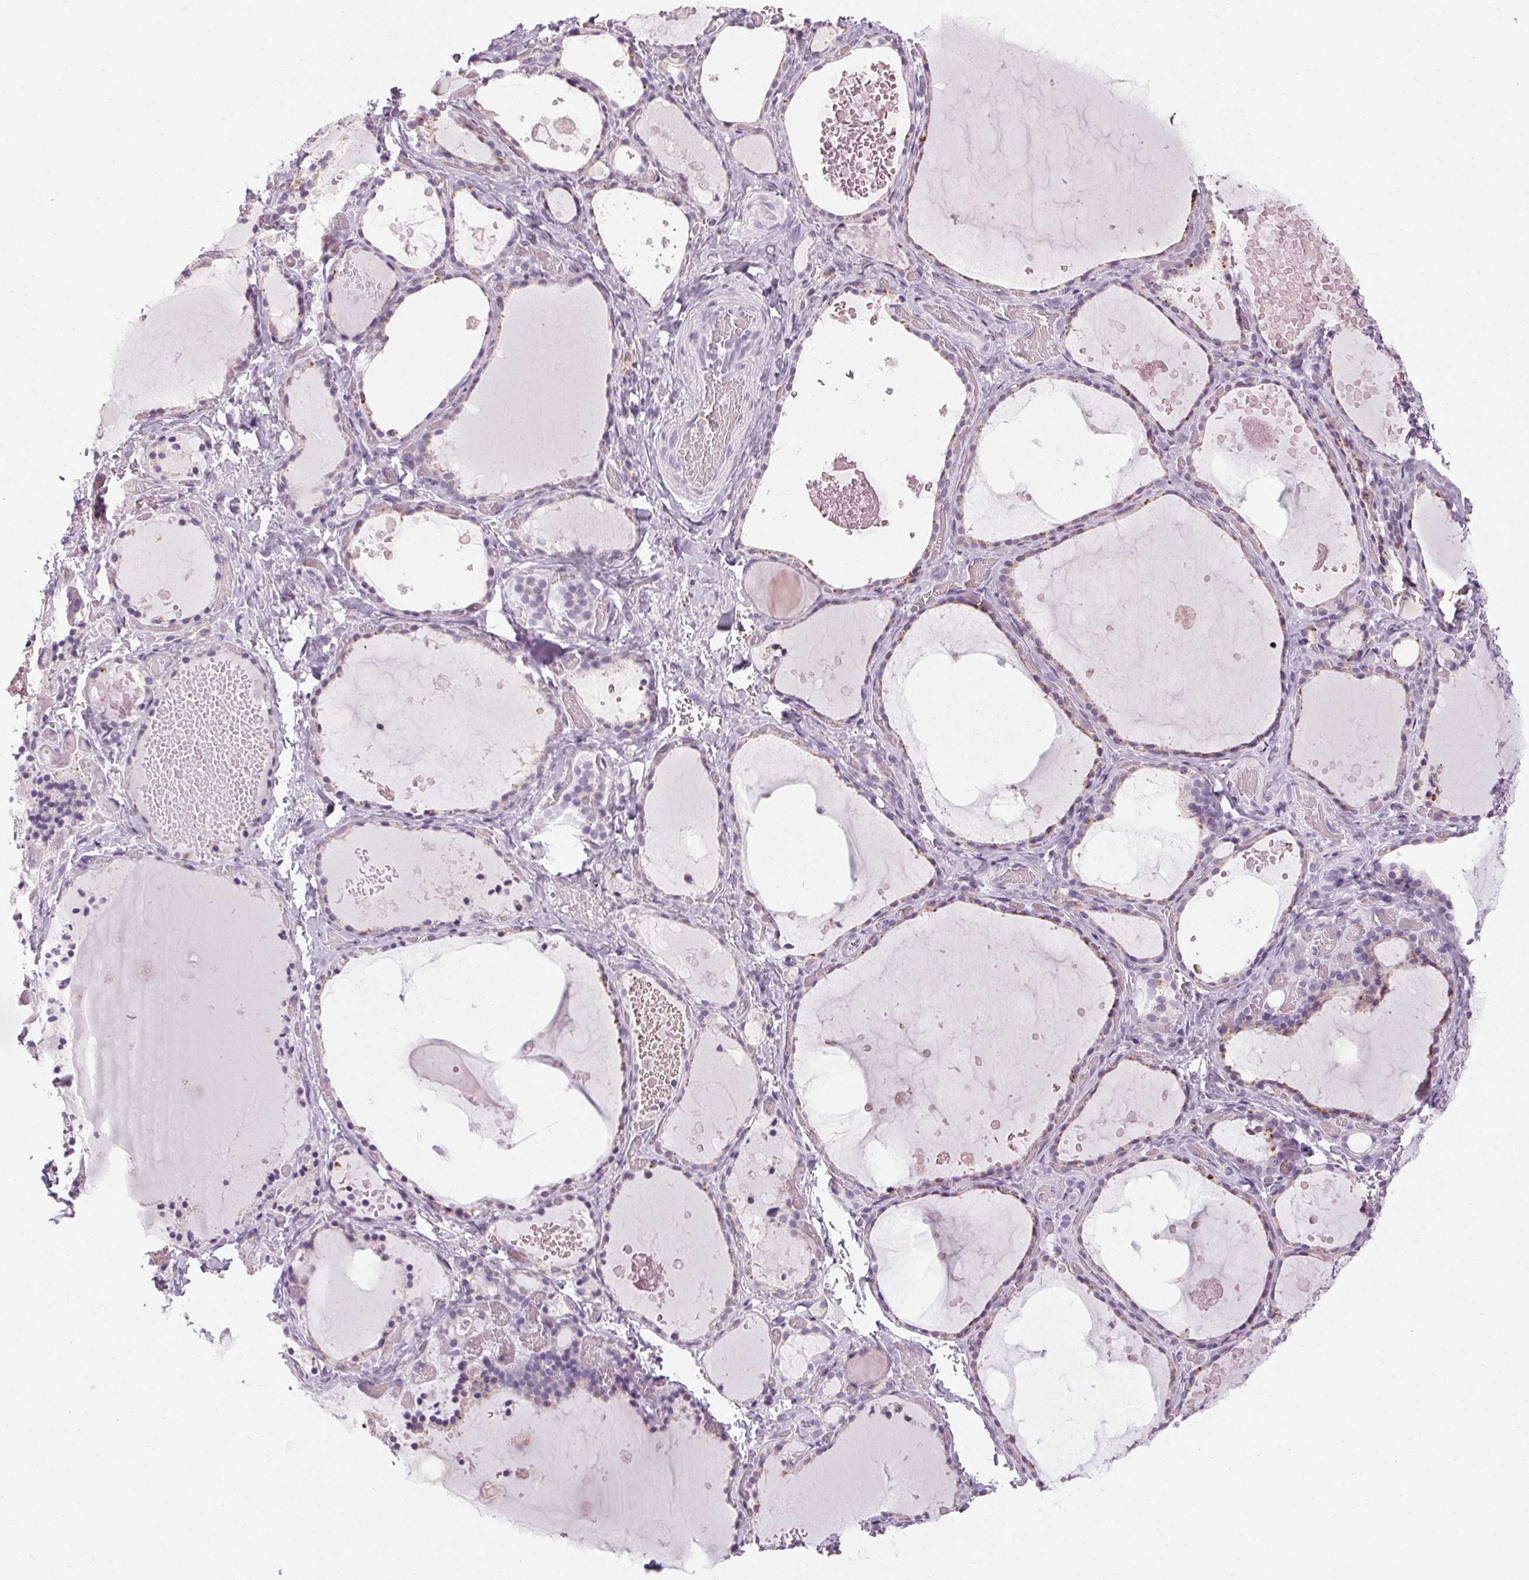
{"staining": {"intensity": "weak", "quantity": "<25%", "location": "cytoplasmic/membranous"}, "tissue": "thyroid gland", "cell_type": "Glandular cells", "image_type": "normal", "snomed": [{"axis": "morphology", "description": "Normal tissue, NOS"}, {"axis": "topography", "description": "Thyroid gland"}], "caption": "This is an immunohistochemistry (IHC) histopathology image of normal thyroid gland. There is no expression in glandular cells.", "gene": "POMC", "patient": {"sex": "female", "age": 56}}